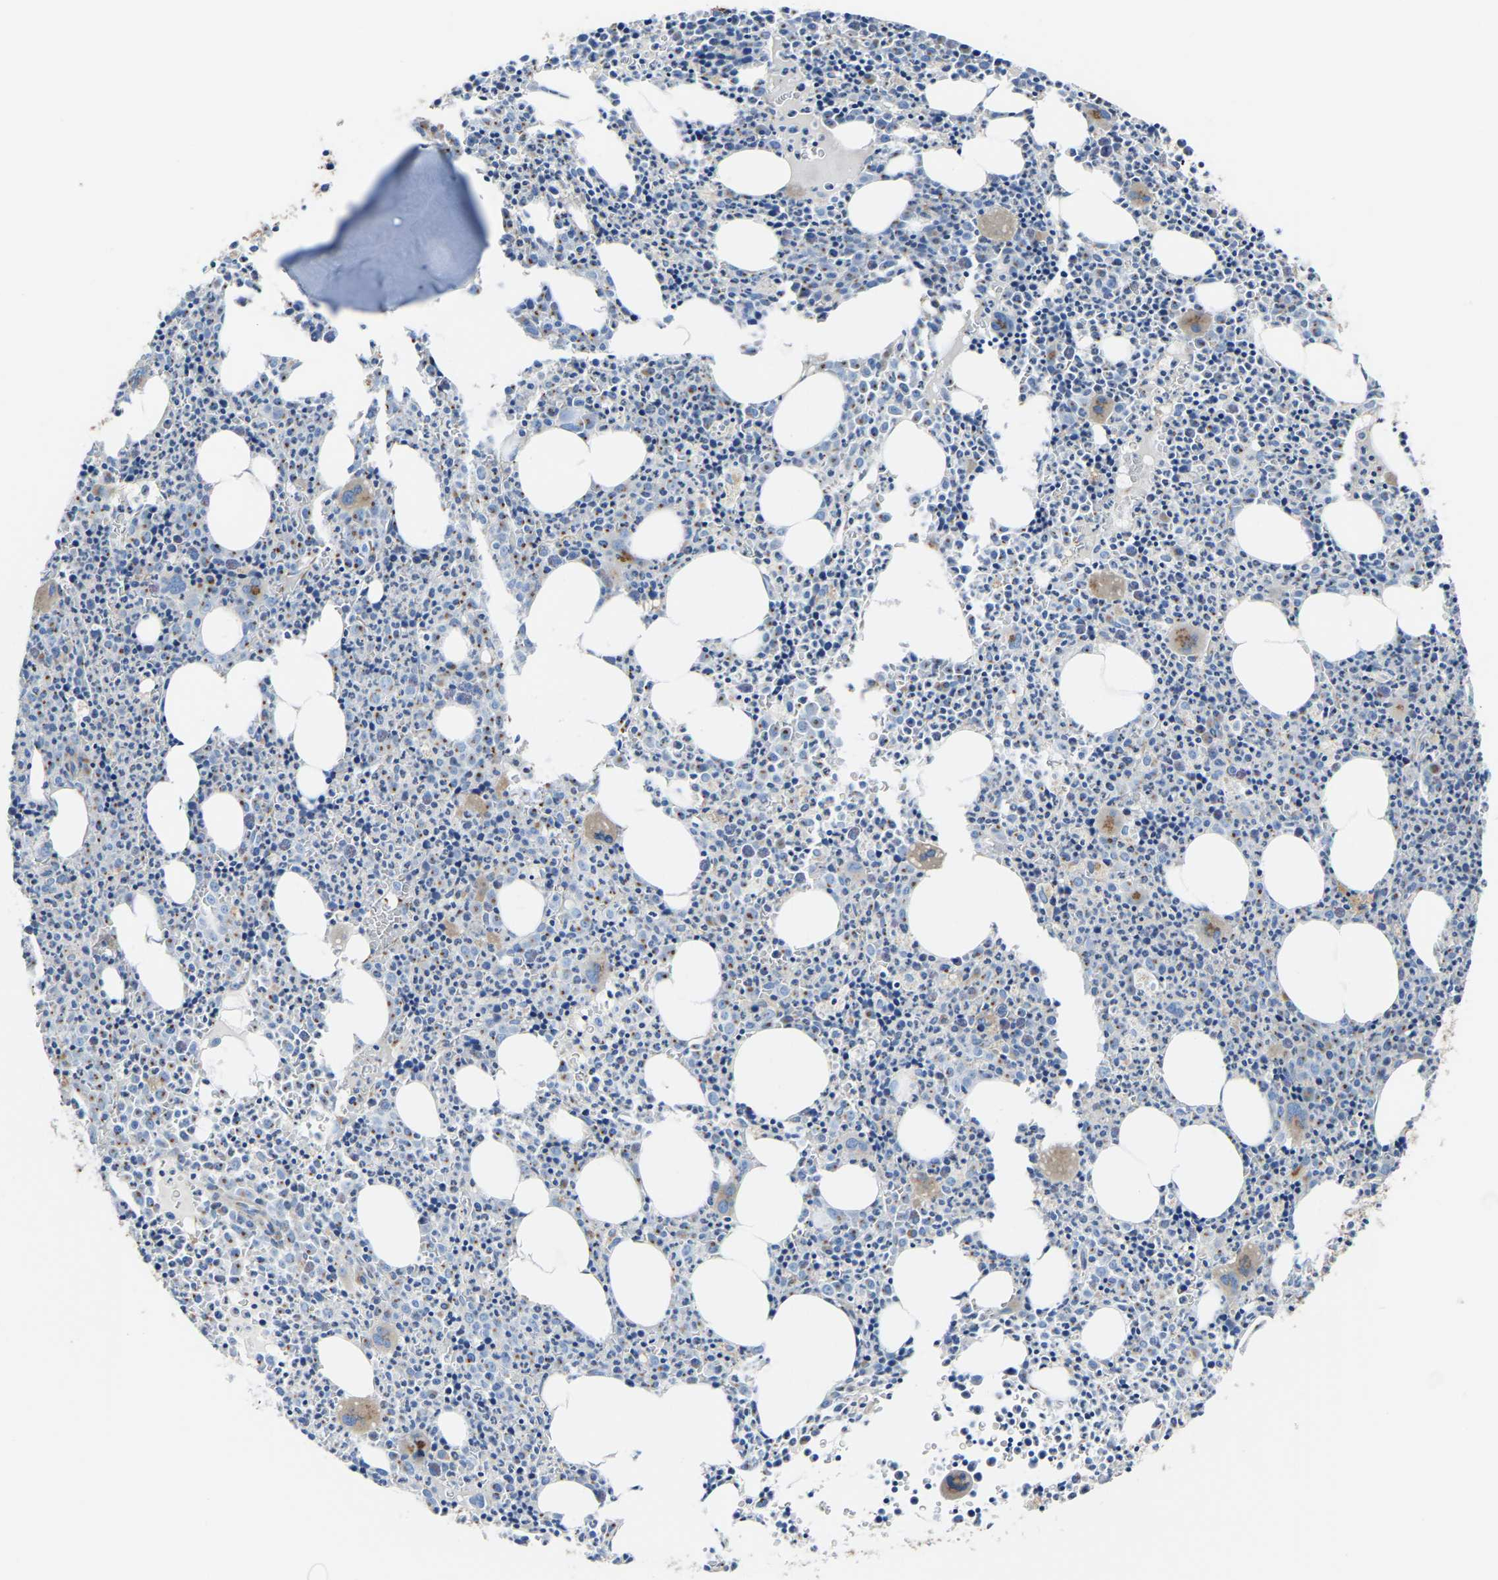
{"staining": {"intensity": "moderate", "quantity": "<25%", "location": "cytoplasmic/membranous"}, "tissue": "bone marrow", "cell_type": "Hematopoietic cells", "image_type": "normal", "snomed": [{"axis": "morphology", "description": "Normal tissue, NOS"}, {"axis": "morphology", "description": "Inflammation, NOS"}, {"axis": "topography", "description": "Bone marrow"}], "caption": "Brown immunohistochemical staining in normal bone marrow displays moderate cytoplasmic/membranous expression in approximately <25% of hematopoietic cells. (Brightfield microscopy of DAB IHC at high magnification).", "gene": "CANT1", "patient": {"sex": "male", "age": 31}}